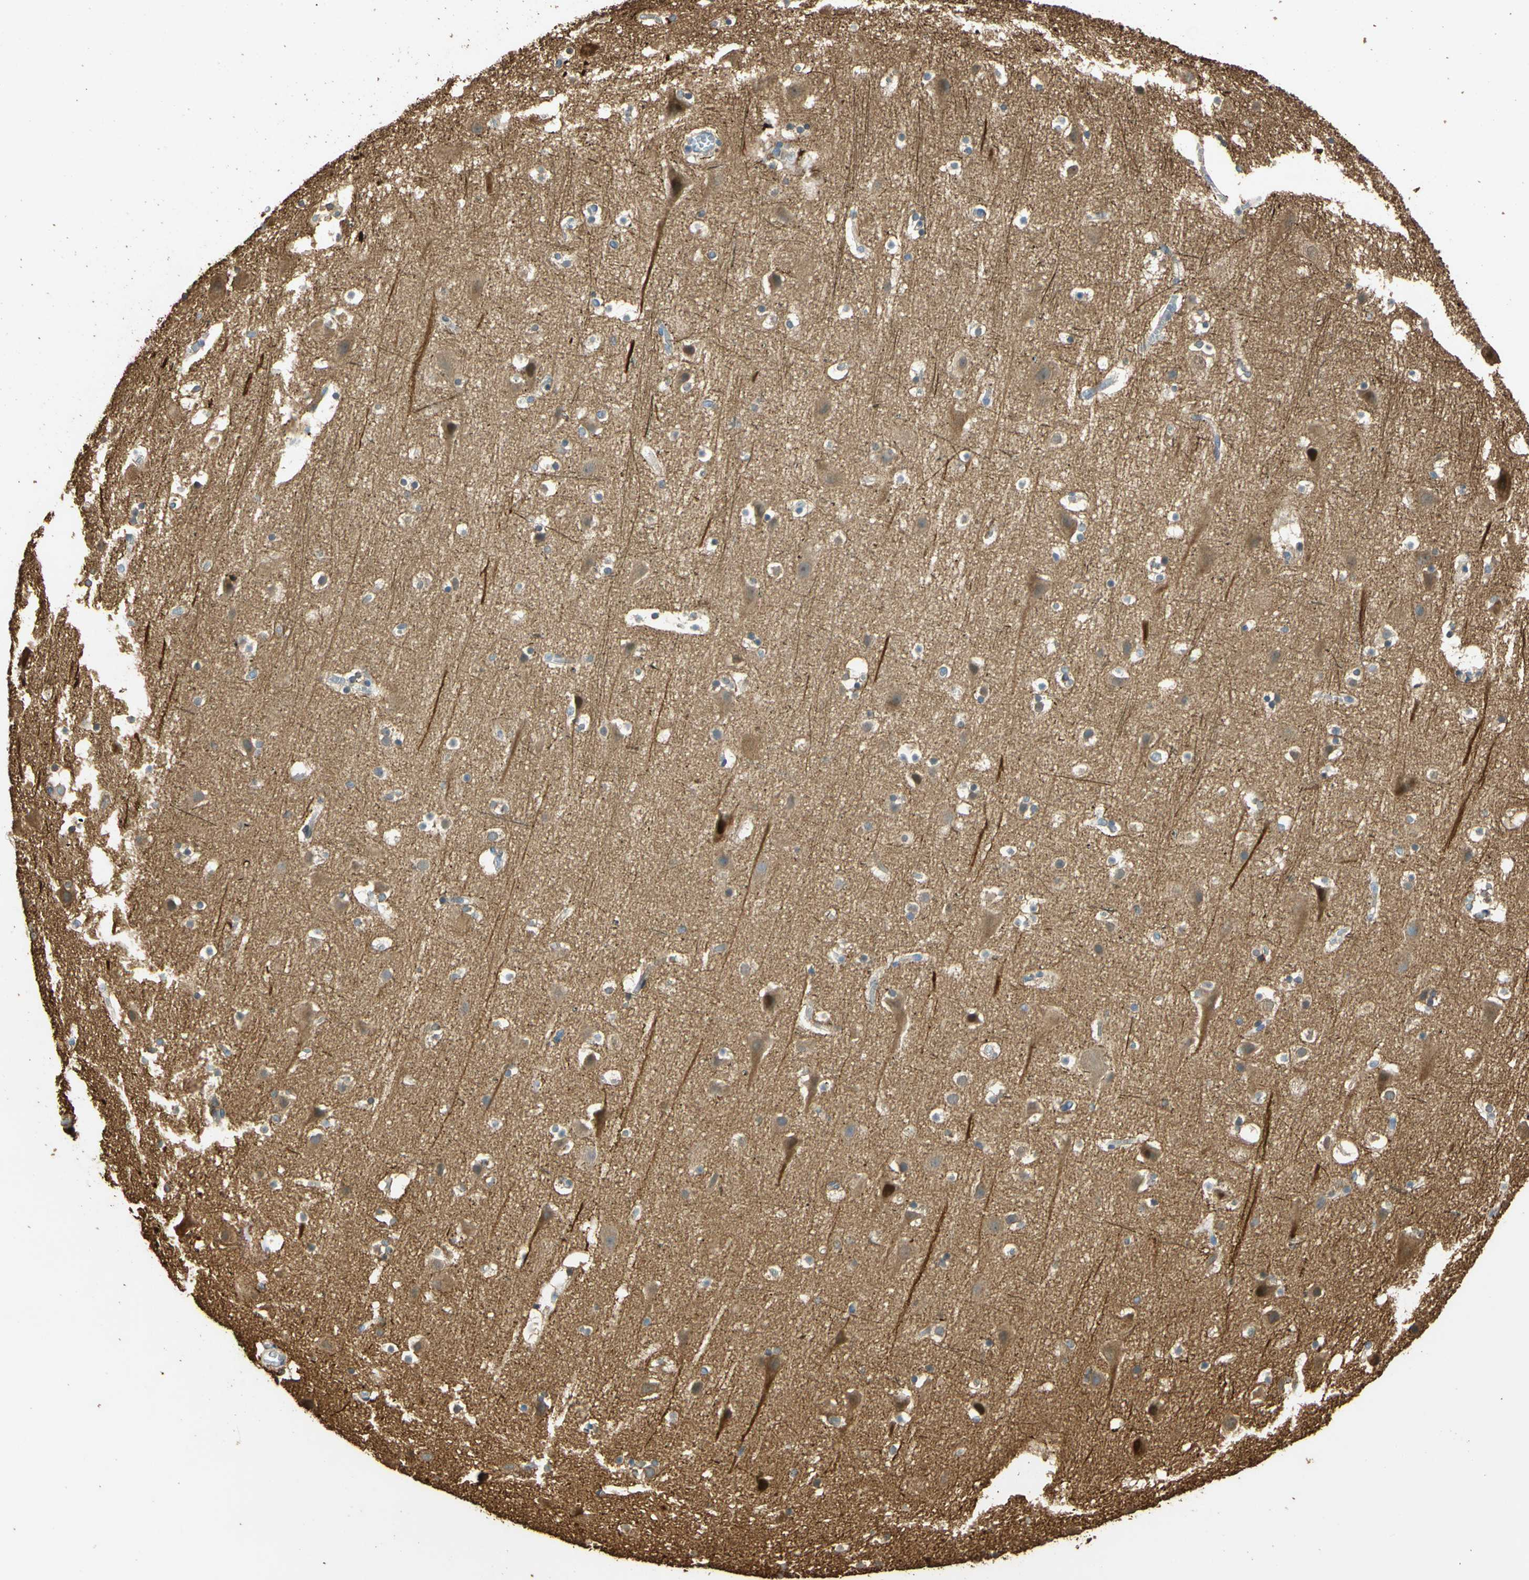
{"staining": {"intensity": "weak", "quantity": ">75%", "location": "cytoplasmic/membranous"}, "tissue": "cerebral cortex", "cell_type": "Endothelial cells", "image_type": "normal", "snomed": [{"axis": "morphology", "description": "Normal tissue, NOS"}, {"axis": "topography", "description": "Cerebral cortex"}], "caption": "This is an image of immunohistochemistry (IHC) staining of normal cerebral cortex, which shows weak staining in the cytoplasmic/membranous of endothelial cells.", "gene": "MGRN1", "patient": {"sex": "male", "age": 45}}